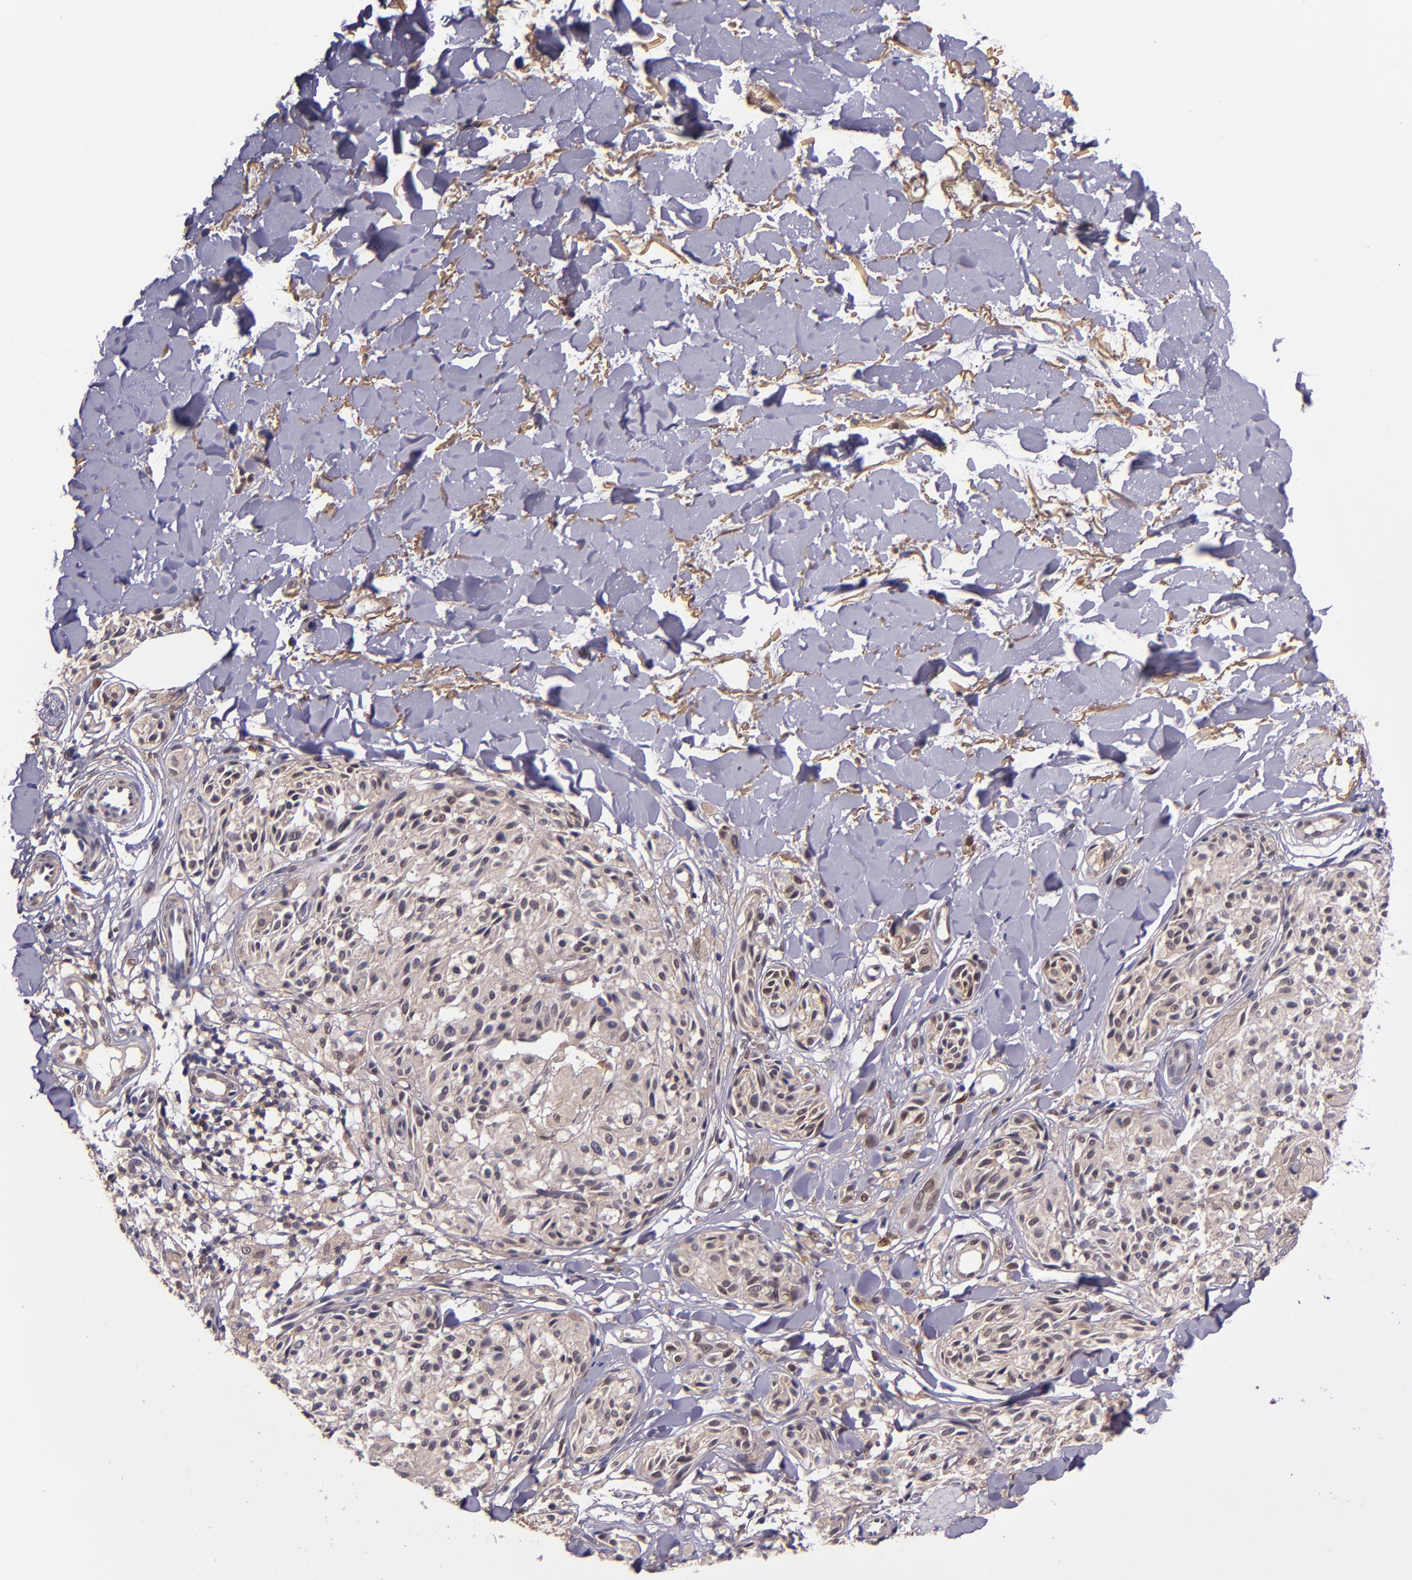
{"staining": {"intensity": "weak", "quantity": ">75%", "location": "cytoplasmic/membranous,nuclear"}, "tissue": "melanoma", "cell_type": "Tumor cells", "image_type": "cancer", "snomed": [{"axis": "morphology", "description": "Malignant melanoma, Metastatic site"}, {"axis": "topography", "description": "Skin"}], "caption": "Weak cytoplasmic/membranous and nuclear positivity for a protein is seen in about >75% of tumor cells of melanoma using immunohistochemistry (IHC).", "gene": "STAT6", "patient": {"sex": "female", "age": 66}}